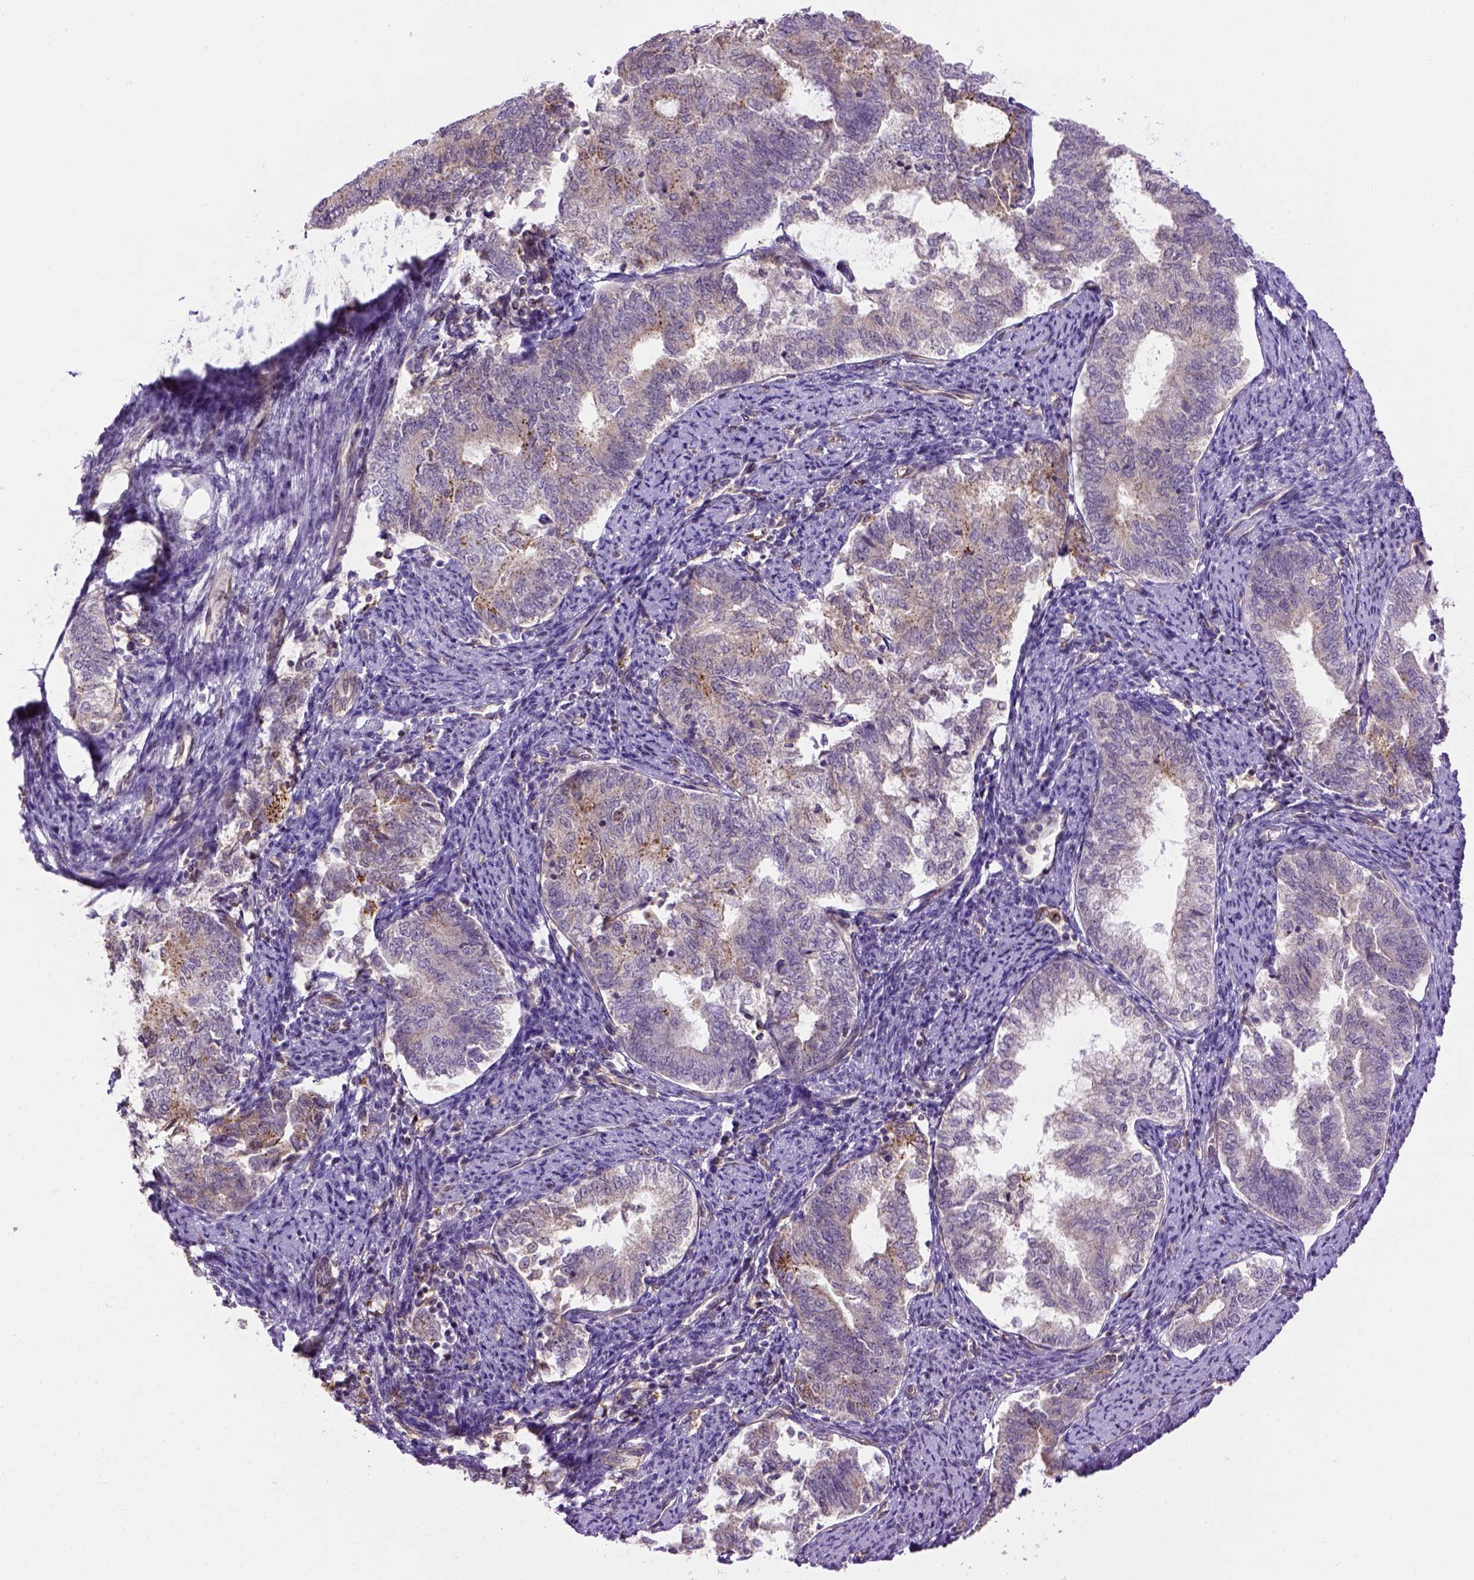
{"staining": {"intensity": "weak", "quantity": "<25%", "location": "cytoplasmic/membranous"}, "tissue": "endometrial cancer", "cell_type": "Tumor cells", "image_type": "cancer", "snomed": [{"axis": "morphology", "description": "Adenocarcinoma, NOS"}, {"axis": "topography", "description": "Endometrium"}], "caption": "DAB (3,3'-diaminobenzidine) immunohistochemical staining of human endometrial cancer reveals no significant staining in tumor cells.", "gene": "KAZN", "patient": {"sex": "female", "age": 65}}